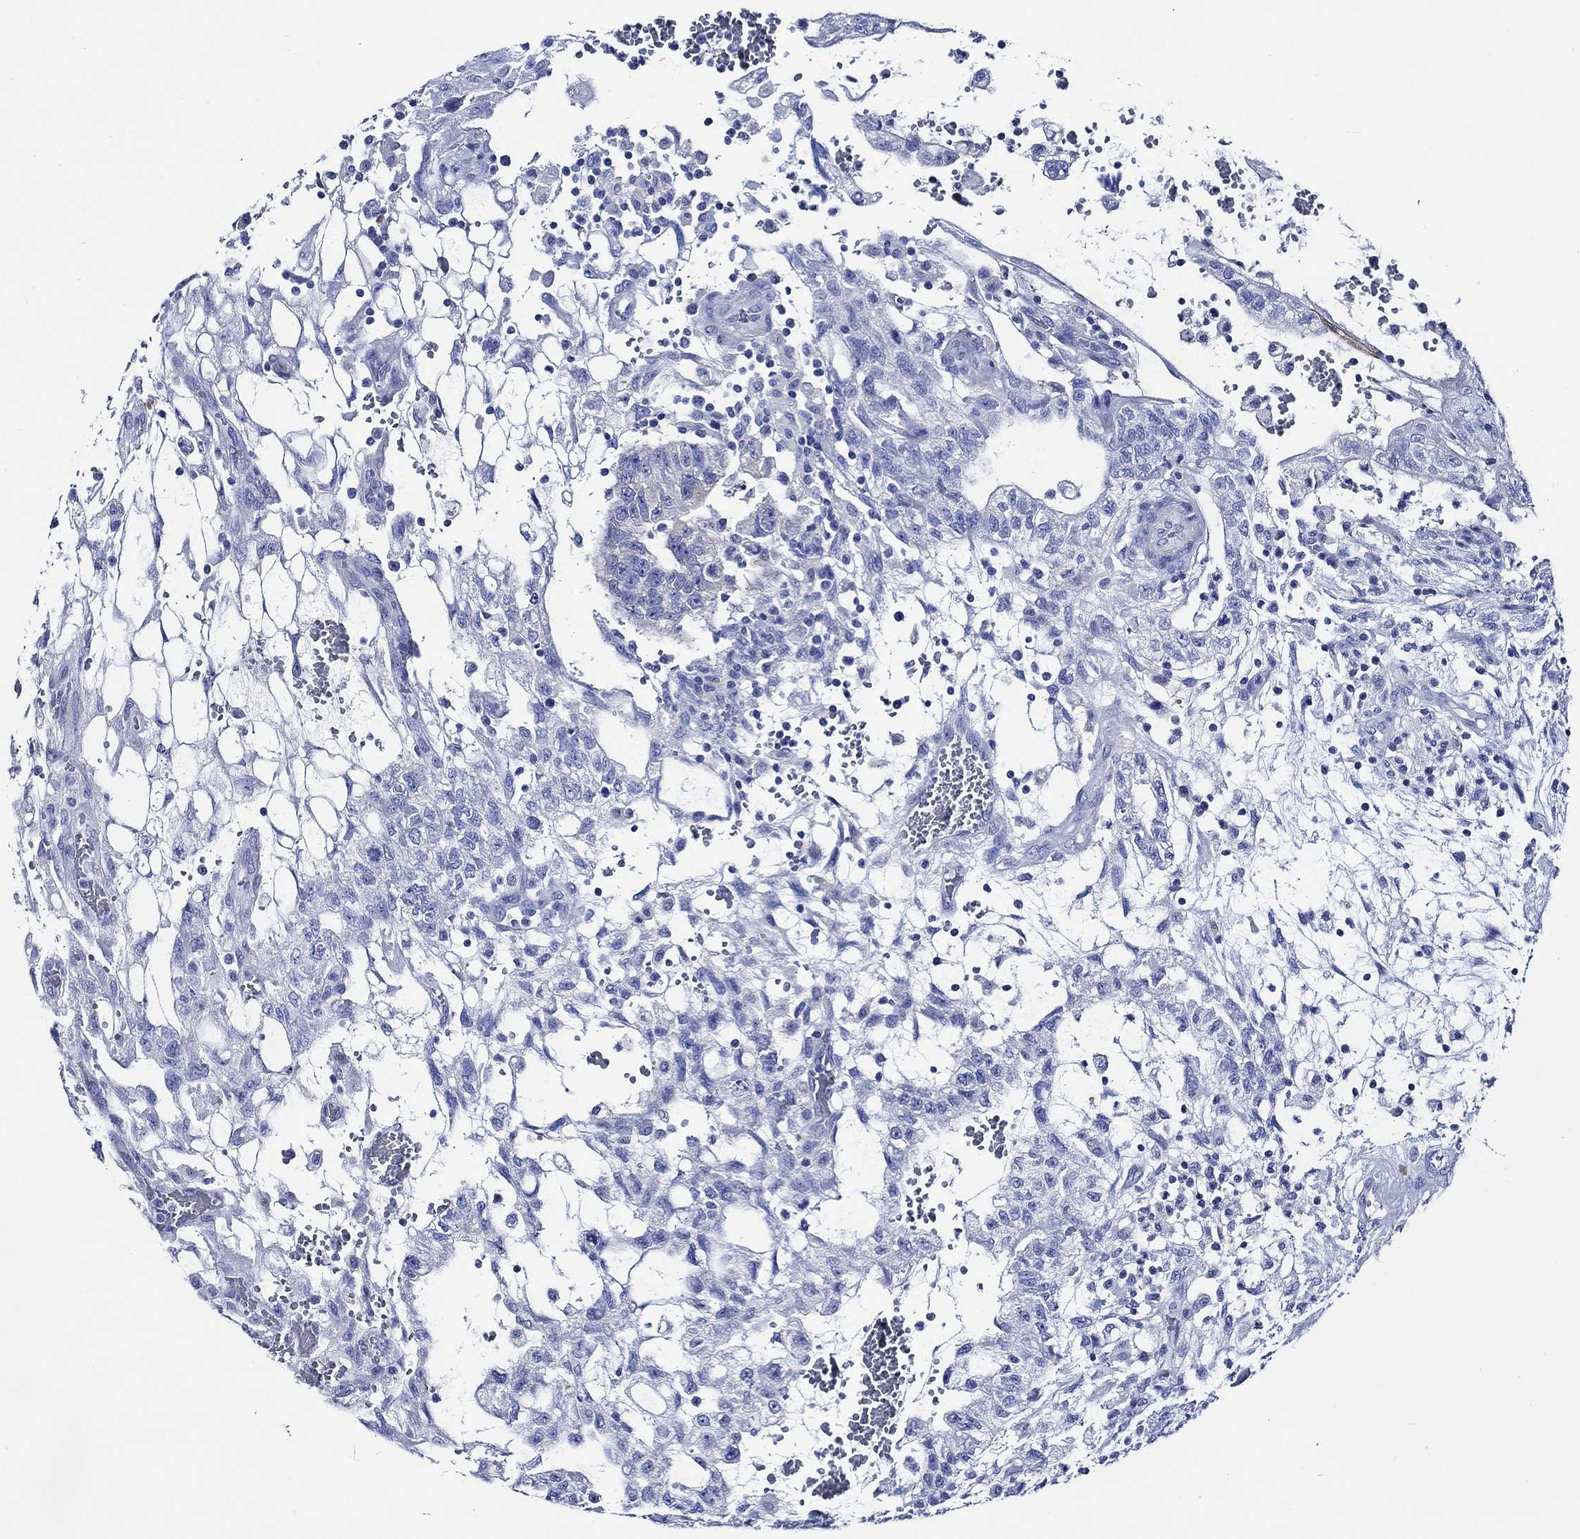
{"staining": {"intensity": "negative", "quantity": "none", "location": "none"}, "tissue": "testis cancer", "cell_type": "Tumor cells", "image_type": "cancer", "snomed": [{"axis": "morphology", "description": "Carcinoma, Embryonal, NOS"}, {"axis": "topography", "description": "Testis"}], "caption": "IHC image of human embryonal carcinoma (testis) stained for a protein (brown), which demonstrates no expression in tumor cells. (DAB immunohistochemistry visualized using brightfield microscopy, high magnification).", "gene": "WDR62", "patient": {"sex": "male", "age": 32}}